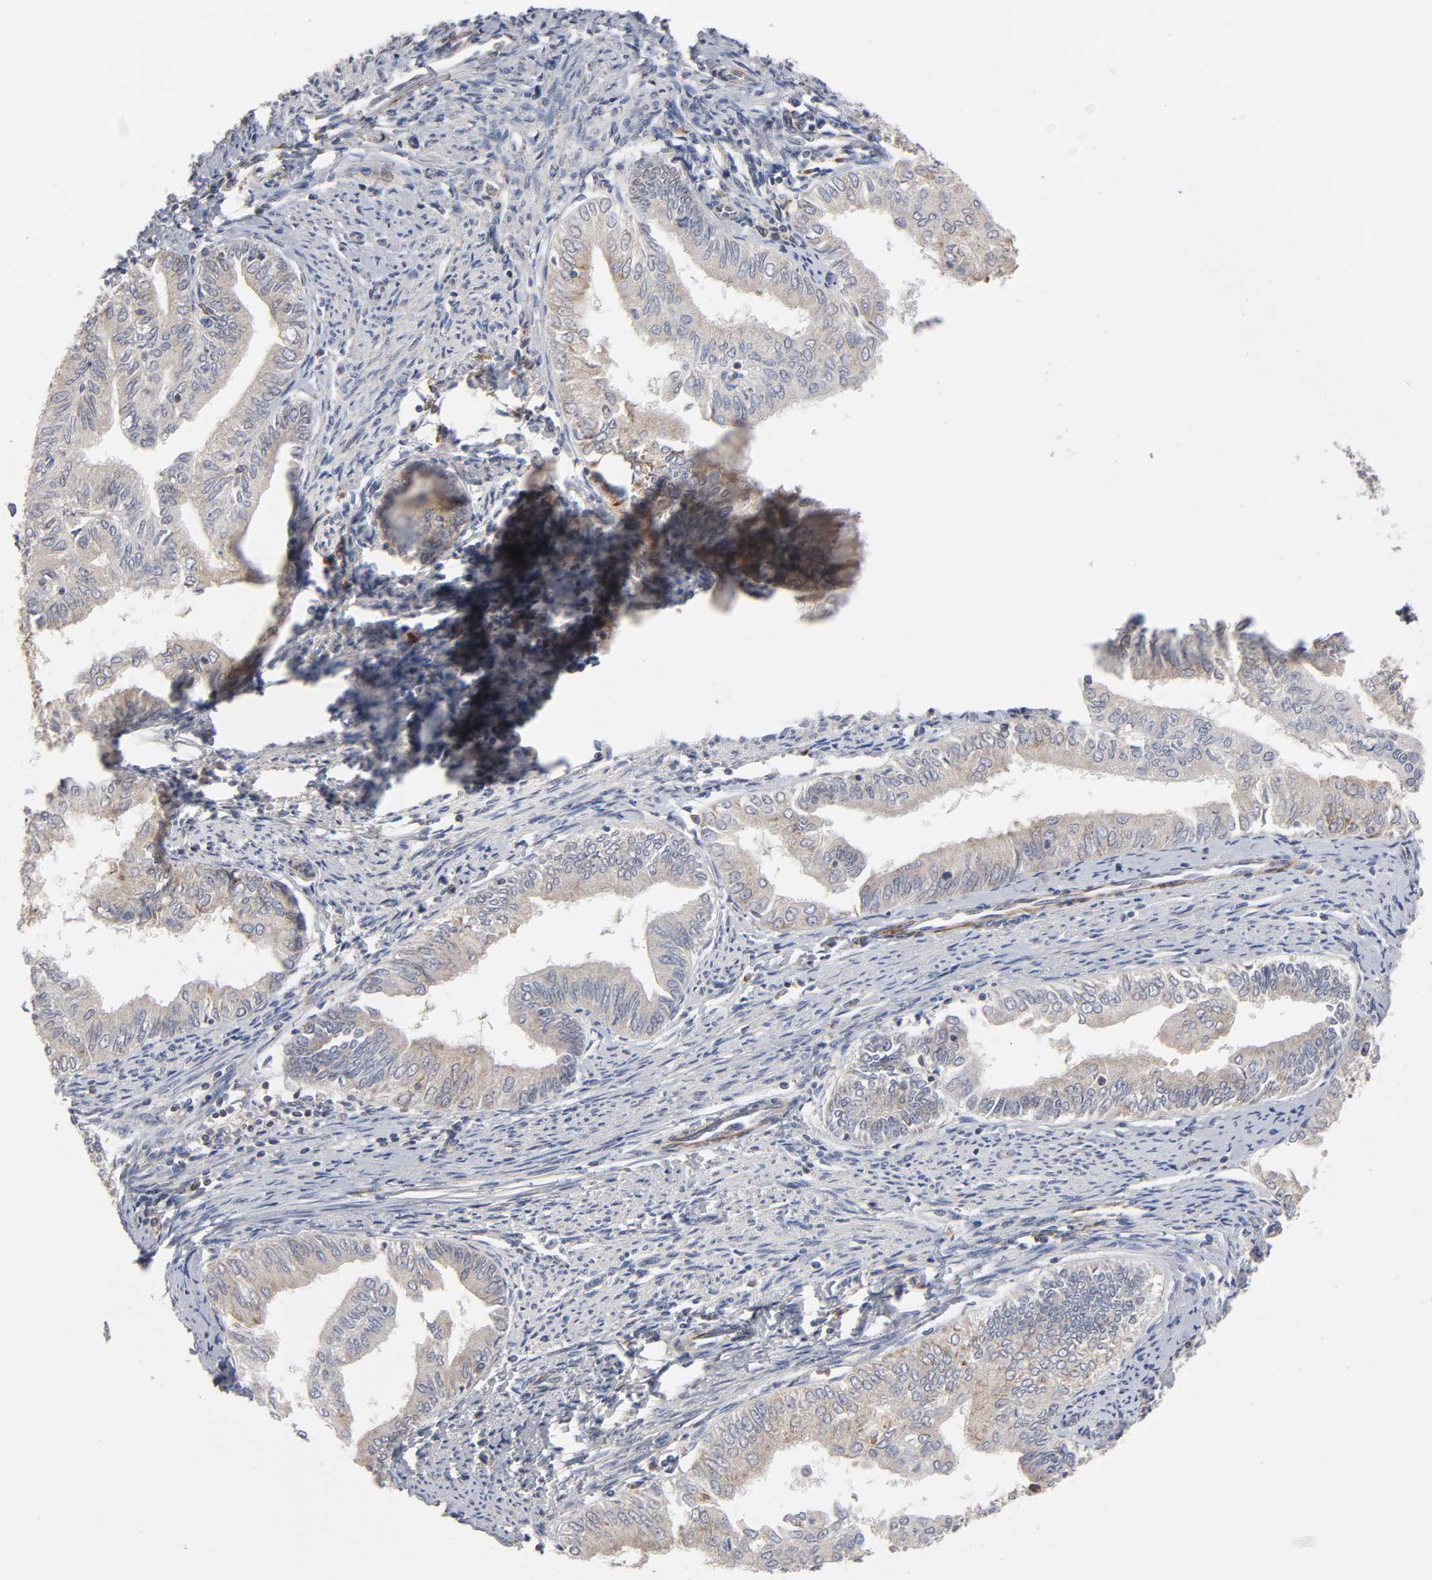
{"staining": {"intensity": "weak", "quantity": ">75%", "location": "cytoplasmic/membranous"}, "tissue": "endometrial cancer", "cell_type": "Tumor cells", "image_type": "cancer", "snomed": [{"axis": "morphology", "description": "Adenocarcinoma, NOS"}, {"axis": "topography", "description": "Endometrium"}], "caption": "This histopathology image exhibits immunohistochemistry (IHC) staining of human endometrial adenocarcinoma, with low weak cytoplasmic/membranous expression in about >75% of tumor cells.", "gene": "IL4R", "patient": {"sex": "female", "age": 66}}